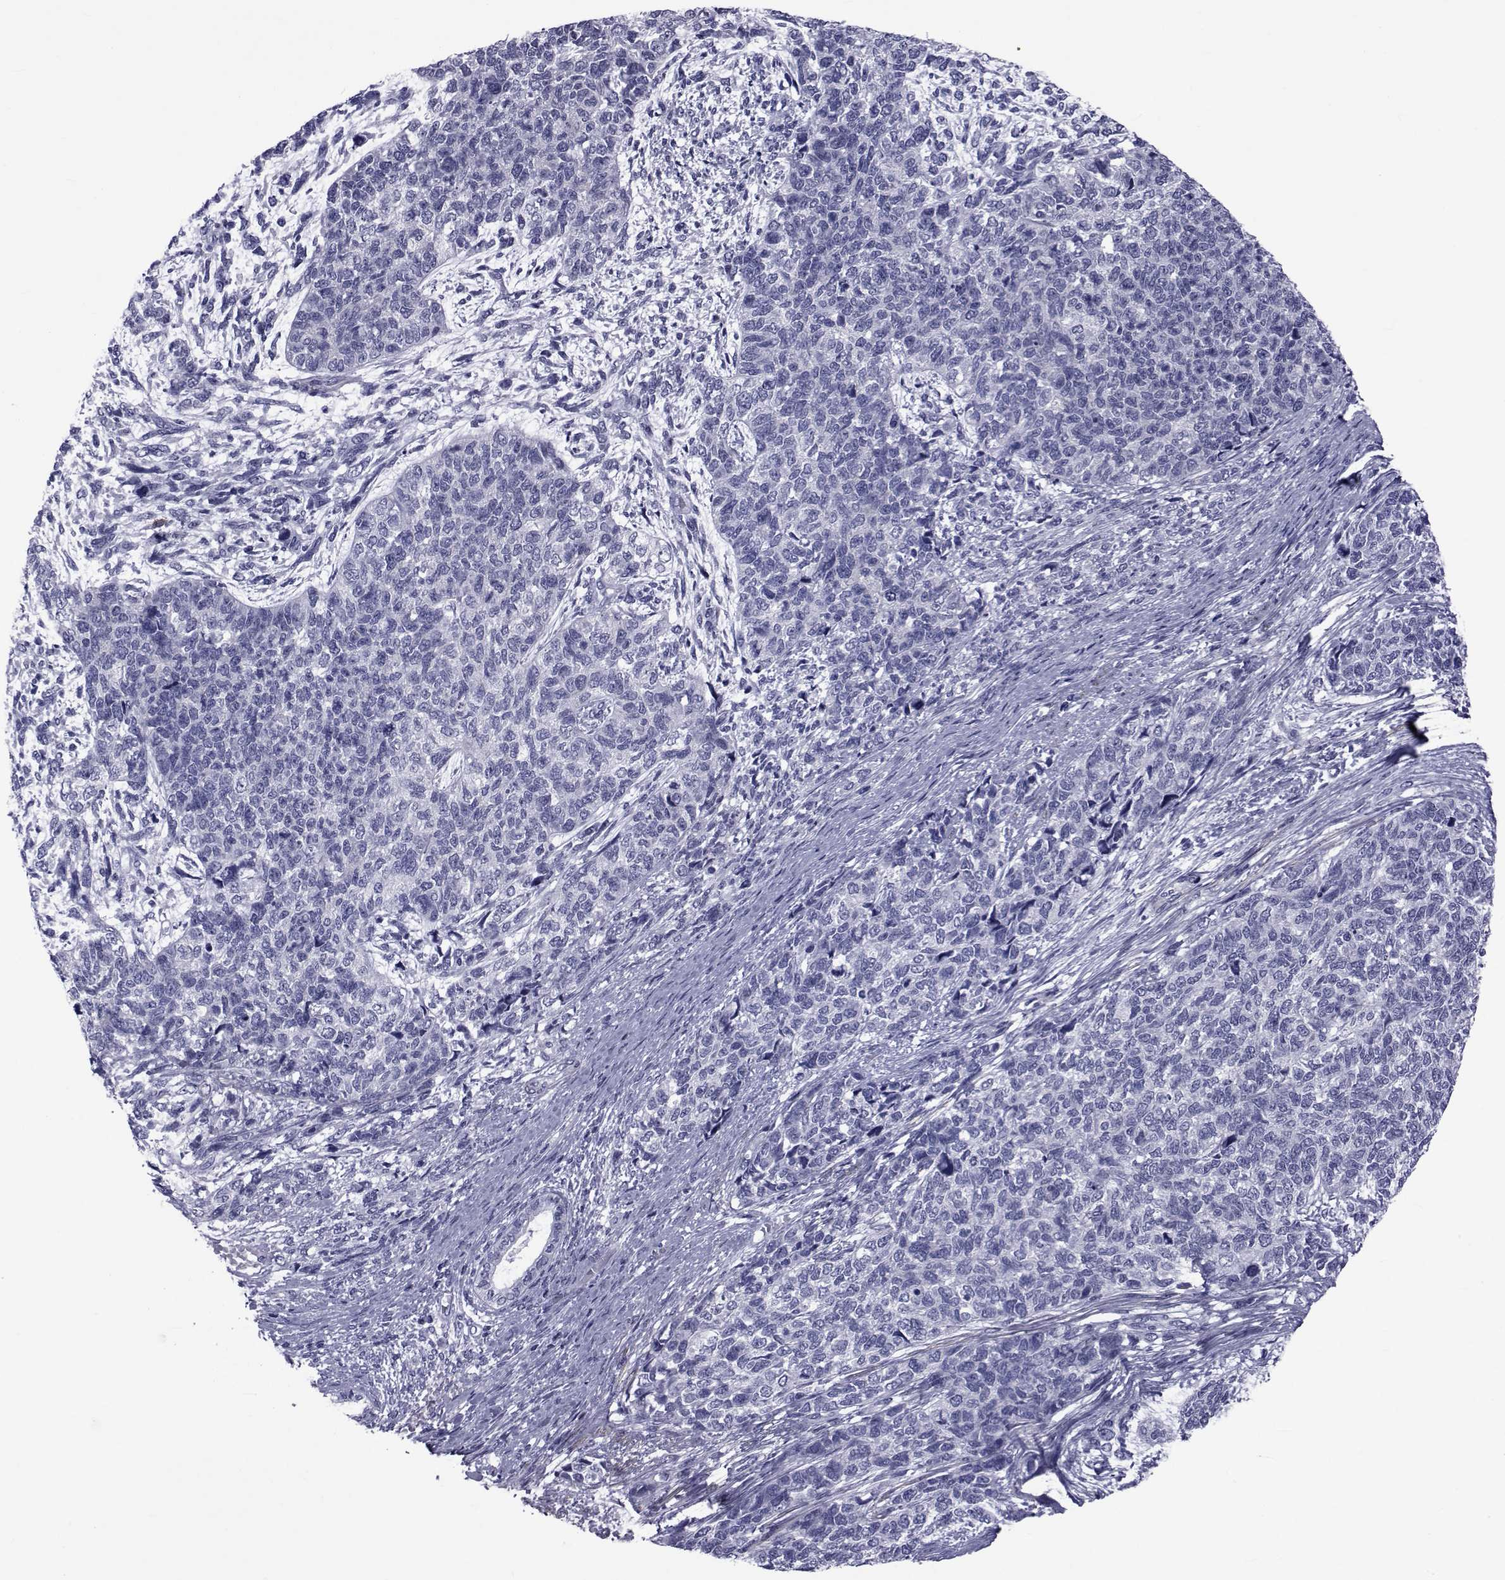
{"staining": {"intensity": "negative", "quantity": "none", "location": "none"}, "tissue": "cervical cancer", "cell_type": "Tumor cells", "image_type": "cancer", "snomed": [{"axis": "morphology", "description": "Squamous cell carcinoma, NOS"}, {"axis": "topography", "description": "Cervix"}], "caption": "This is an IHC photomicrograph of human cervical squamous cell carcinoma. There is no staining in tumor cells.", "gene": "GKAP1", "patient": {"sex": "female", "age": 63}}